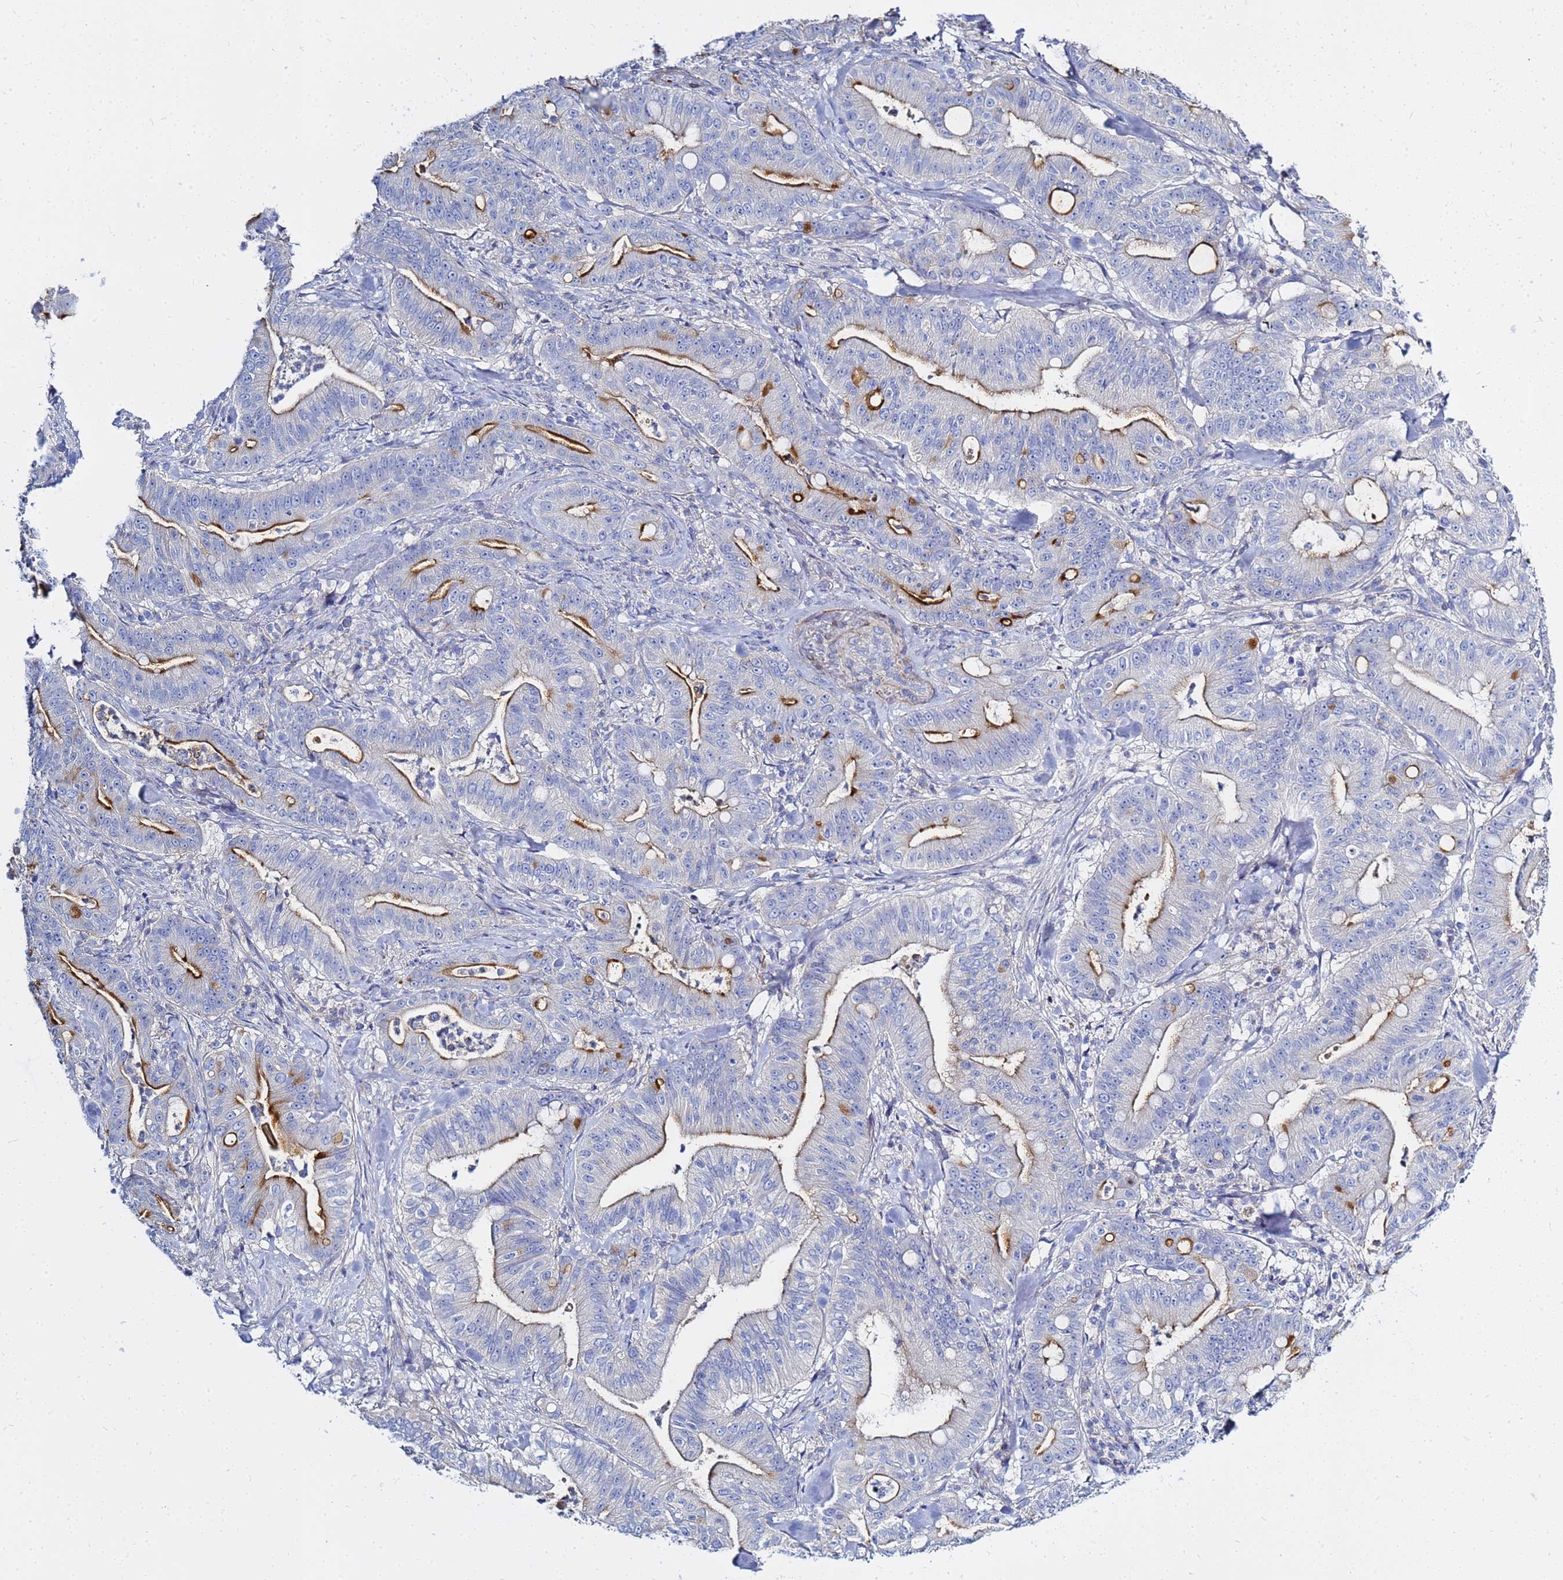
{"staining": {"intensity": "moderate", "quantity": "25%-75%", "location": "cytoplasmic/membranous"}, "tissue": "pancreatic cancer", "cell_type": "Tumor cells", "image_type": "cancer", "snomed": [{"axis": "morphology", "description": "Adenocarcinoma, NOS"}, {"axis": "topography", "description": "Pancreas"}], "caption": "This photomicrograph demonstrates pancreatic cancer stained with immunohistochemistry to label a protein in brown. The cytoplasmic/membranous of tumor cells show moderate positivity for the protein. Nuclei are counter-stained blue.", "gene": "ZNF552", "patient": {"sex": "male", "age": 71}}